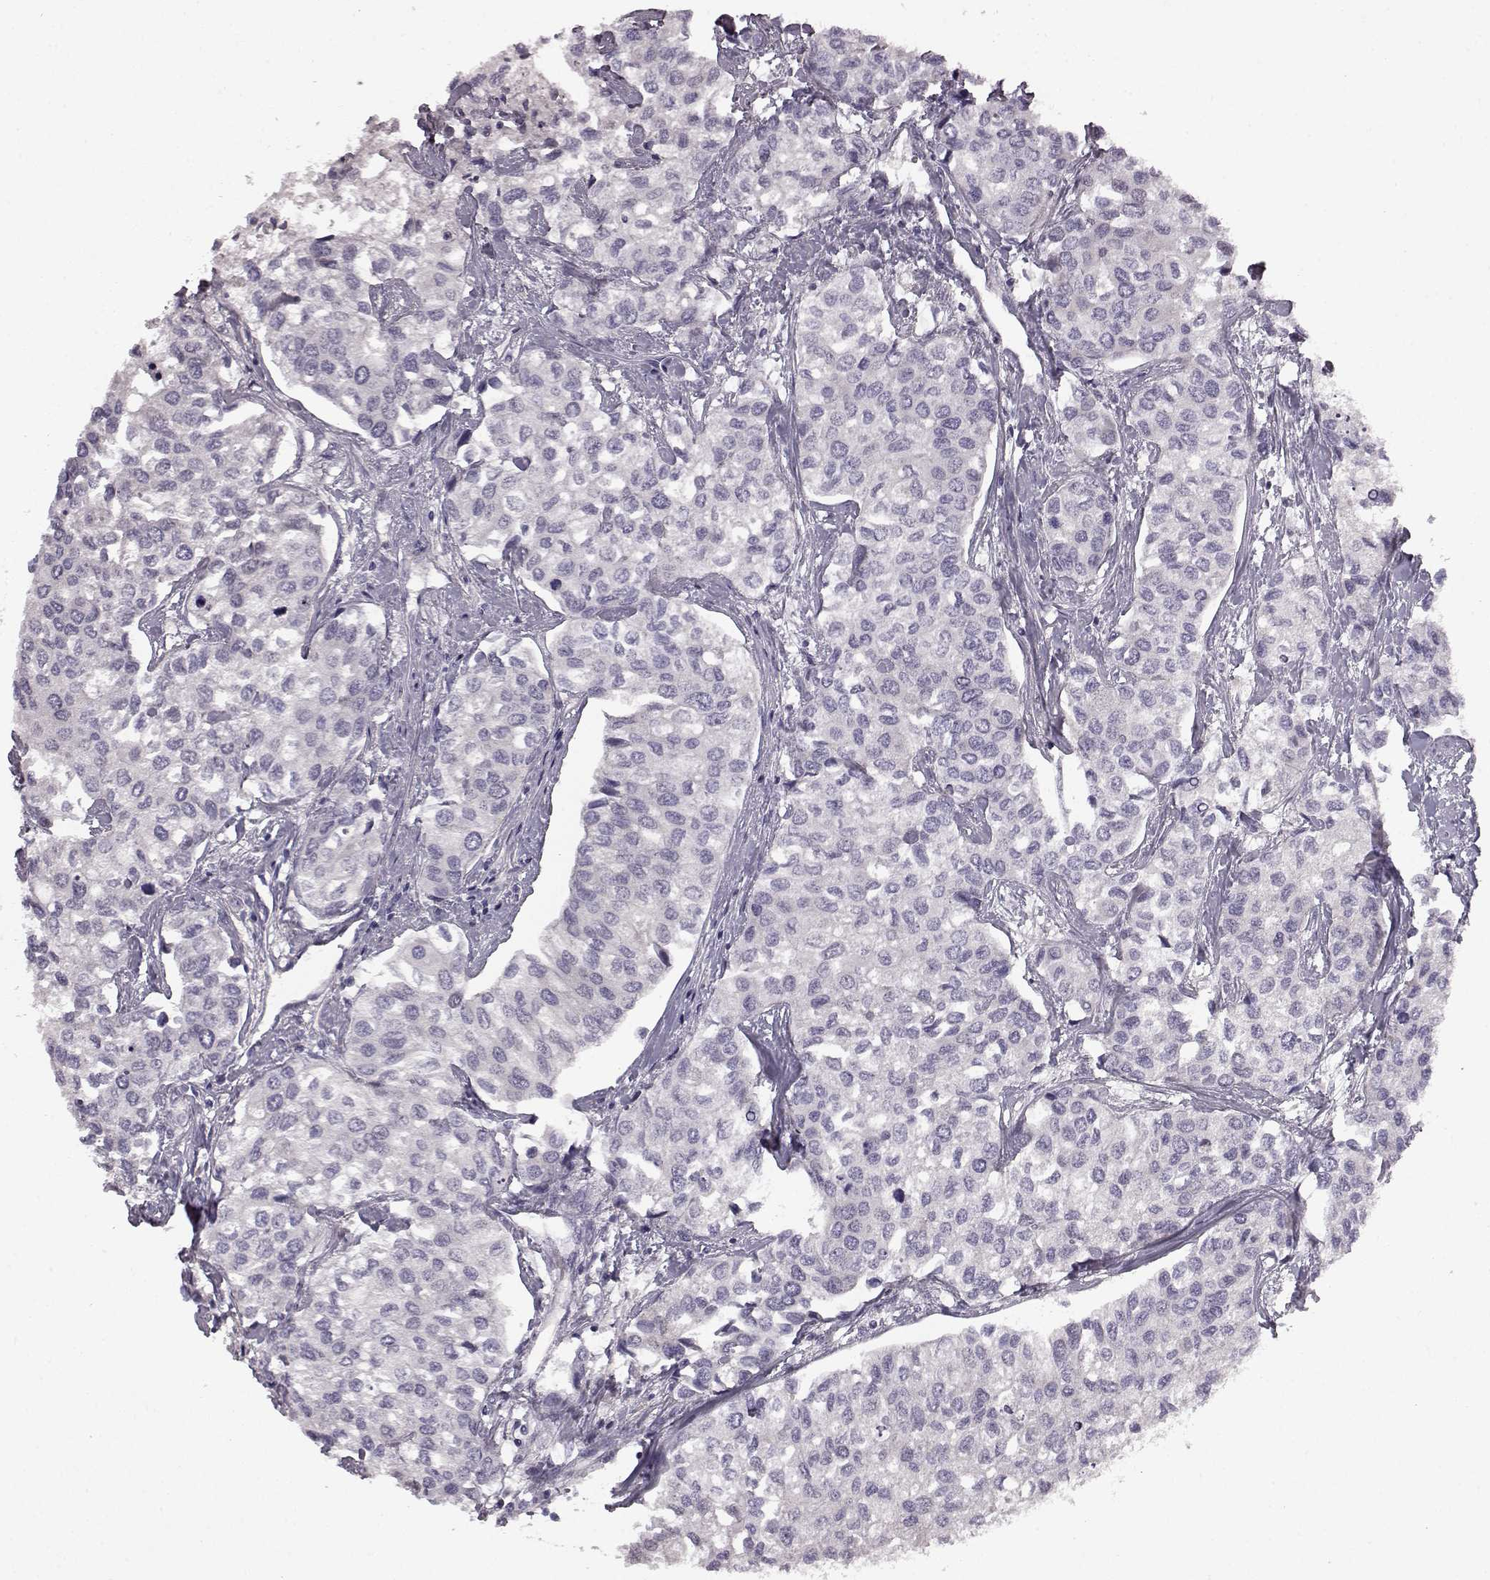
{"staining": {"intensity": "negative", "quantity": "none", "location": "none"}, "tissue": "urothelial cancer", "cell_type": "Tumor cells", "image_type": "cancer", "snomed": [{"axis": "morphology", "description": "Urothelial carcinoma, High grade"}, {"axis": "topography", "description": "Urinary bladder"}], "caption": "The immunohistochemistry image has no significant positivity in tumor cells of high-grade urothelial carcinoma tissue.", "gene": "KRT85", "patient": {"sex": "male", "age": 73}}